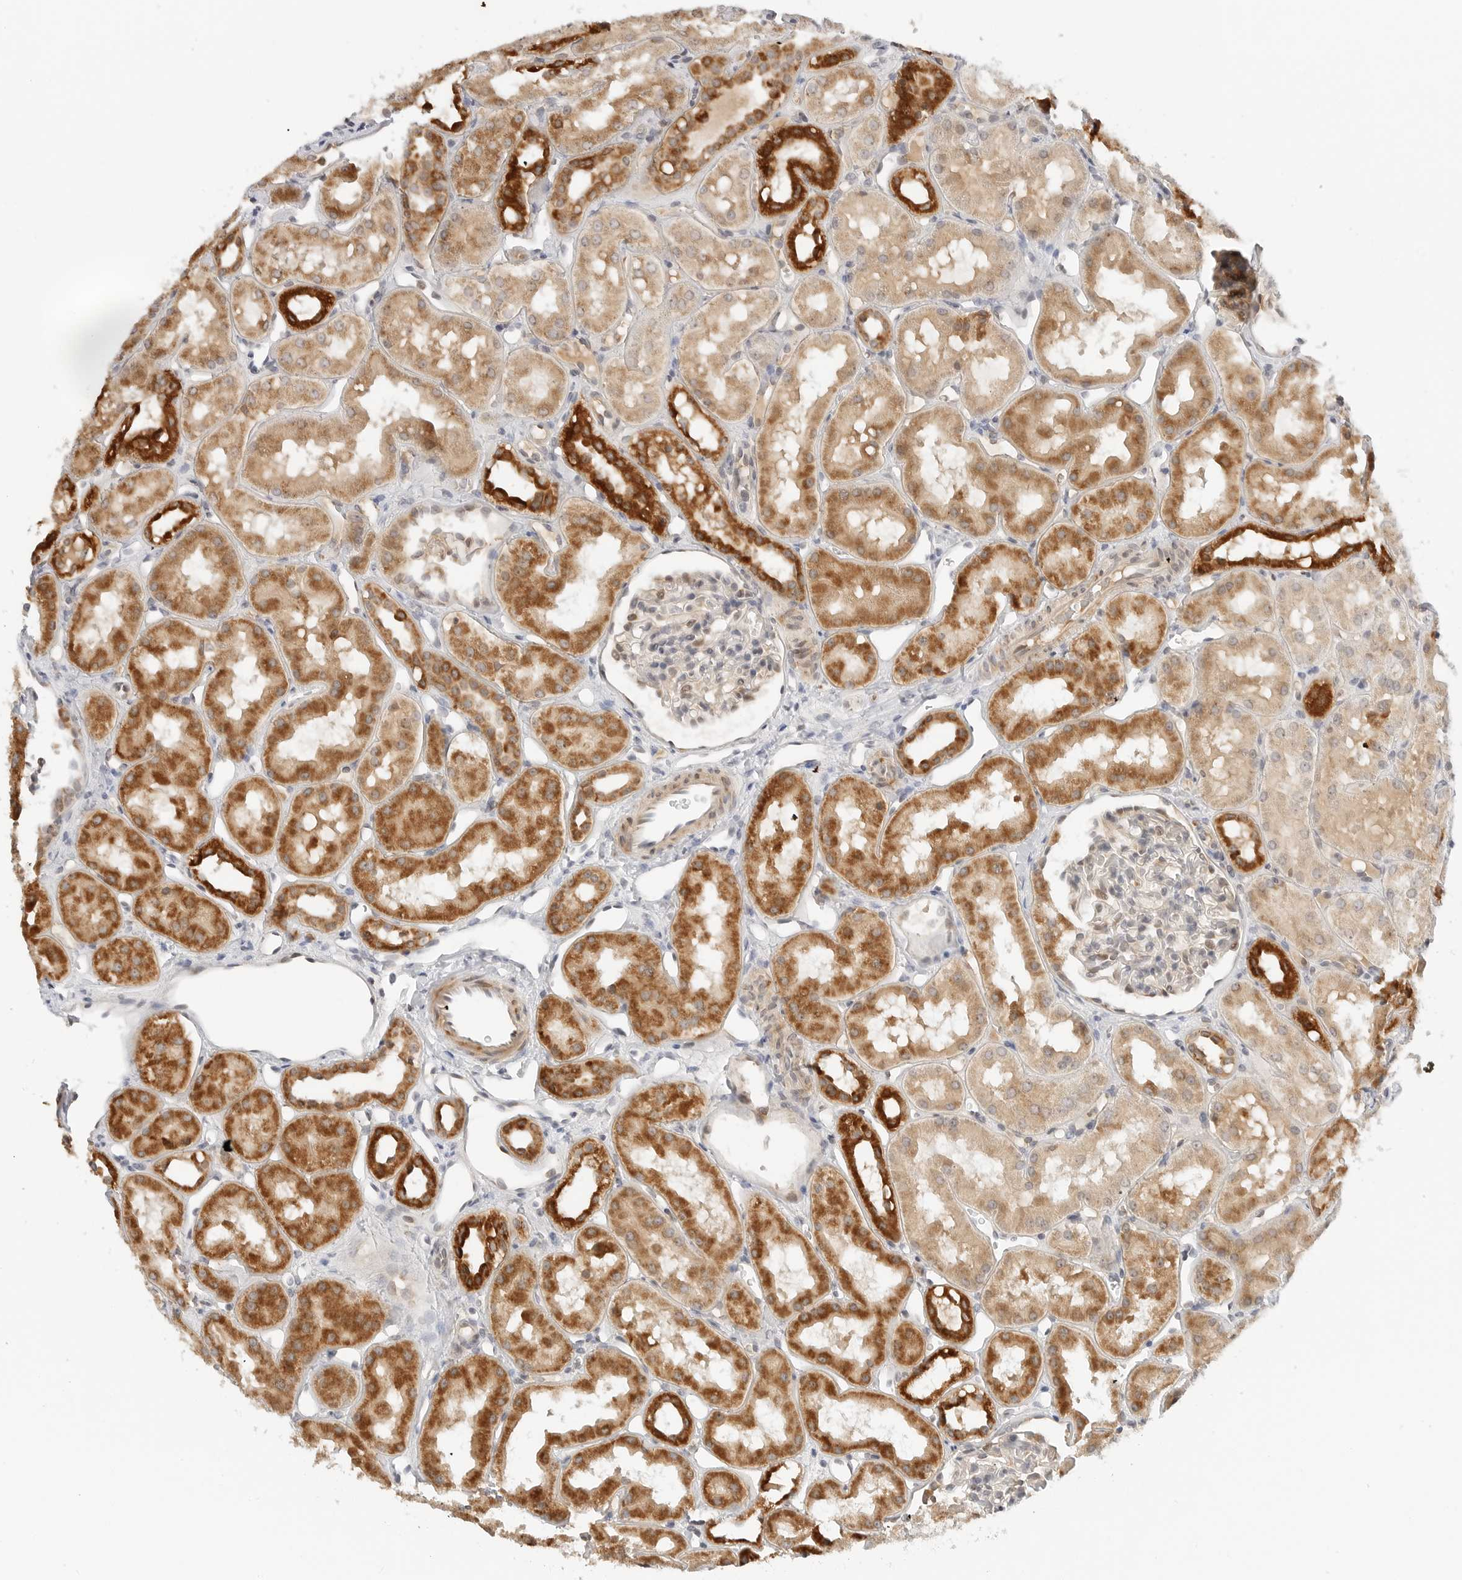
{"staining": {"intensity": "weak", "quantity": "25%-75%", "location": "cytoplasmic/membranous"}, "tissue": "kidney", "cell_type": "Cells in glomeruli", "image_type": "normal", "snomed": [{"axis": "morphology", "description": "Normal tissue, NOS"}, {"axis": "topography", "description": "Kidney"}], "caption": "High-power microscopy captured an IHC photomicrograph of normal kidney, revealing weak cytoplasmic/membranous expression in about 25%-75% of cells in glomeruli. (DAB IHC, brown staining for protein, blue staining for nuclei).", "gene": "DYRK4", "patient": {"sex": "male", "age": 16}}